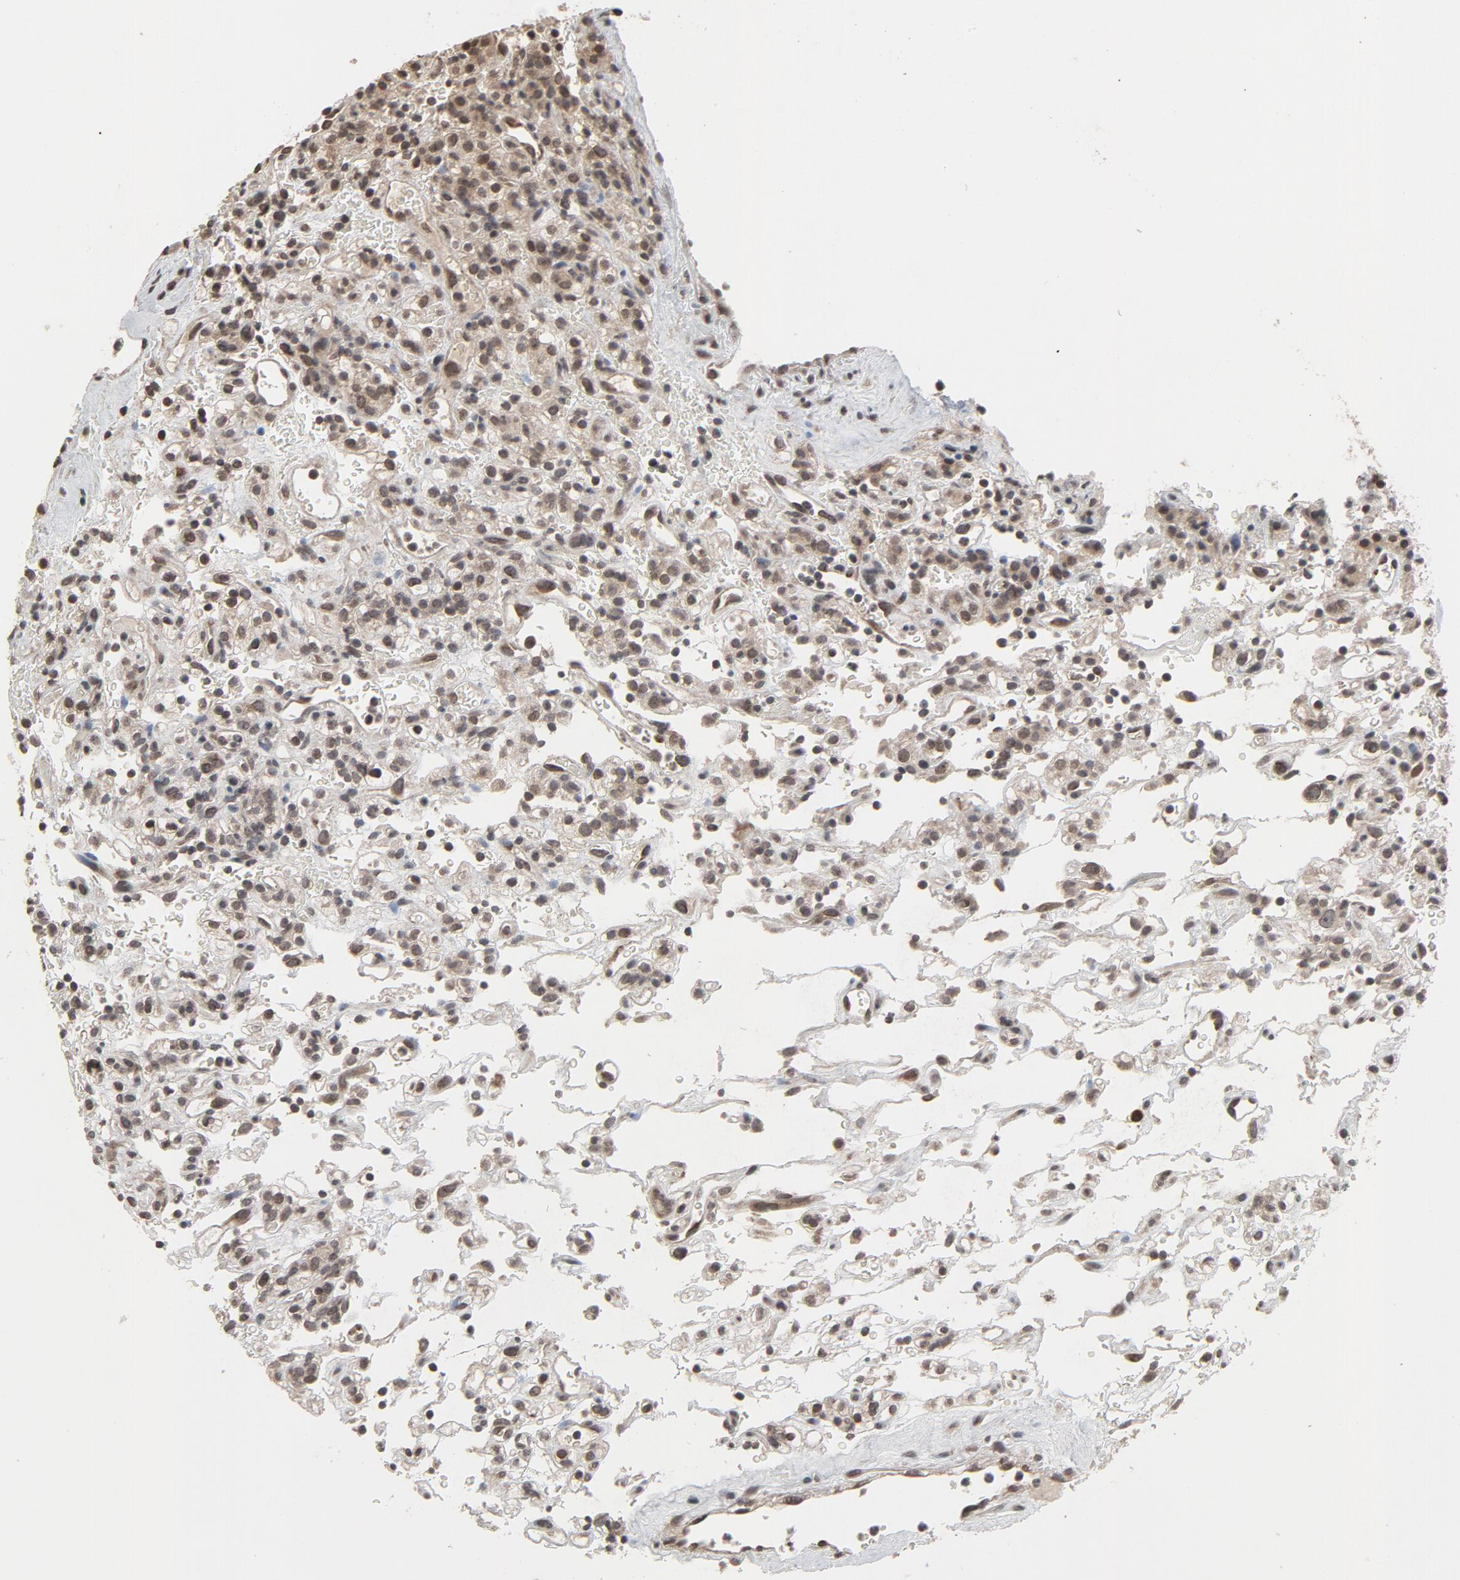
{"staining": {"intensity": "moderate", "quantity": ">75%", "location": "cytoplasmic/membranous,nuclear"}, "tissue": "renal cancer", "cell_type": "Tumor cells", "image_type": "cancer", "snomed": [{"axis": "morphology", "description": "Normal tissue, NOS"}, {"axis": "morphology", "description": "Adenocarcinoma, NOS"}, {"axis": "topography", "description": "Kidney"}], "caption": "A brown stain labels moderate cytoplasmic/membranous and nuclear positivity of a protein in human adenocarcinoma (renal) tumor cells.", "gene": "POM121", "patient": {"sex": "female", "age": 72}}